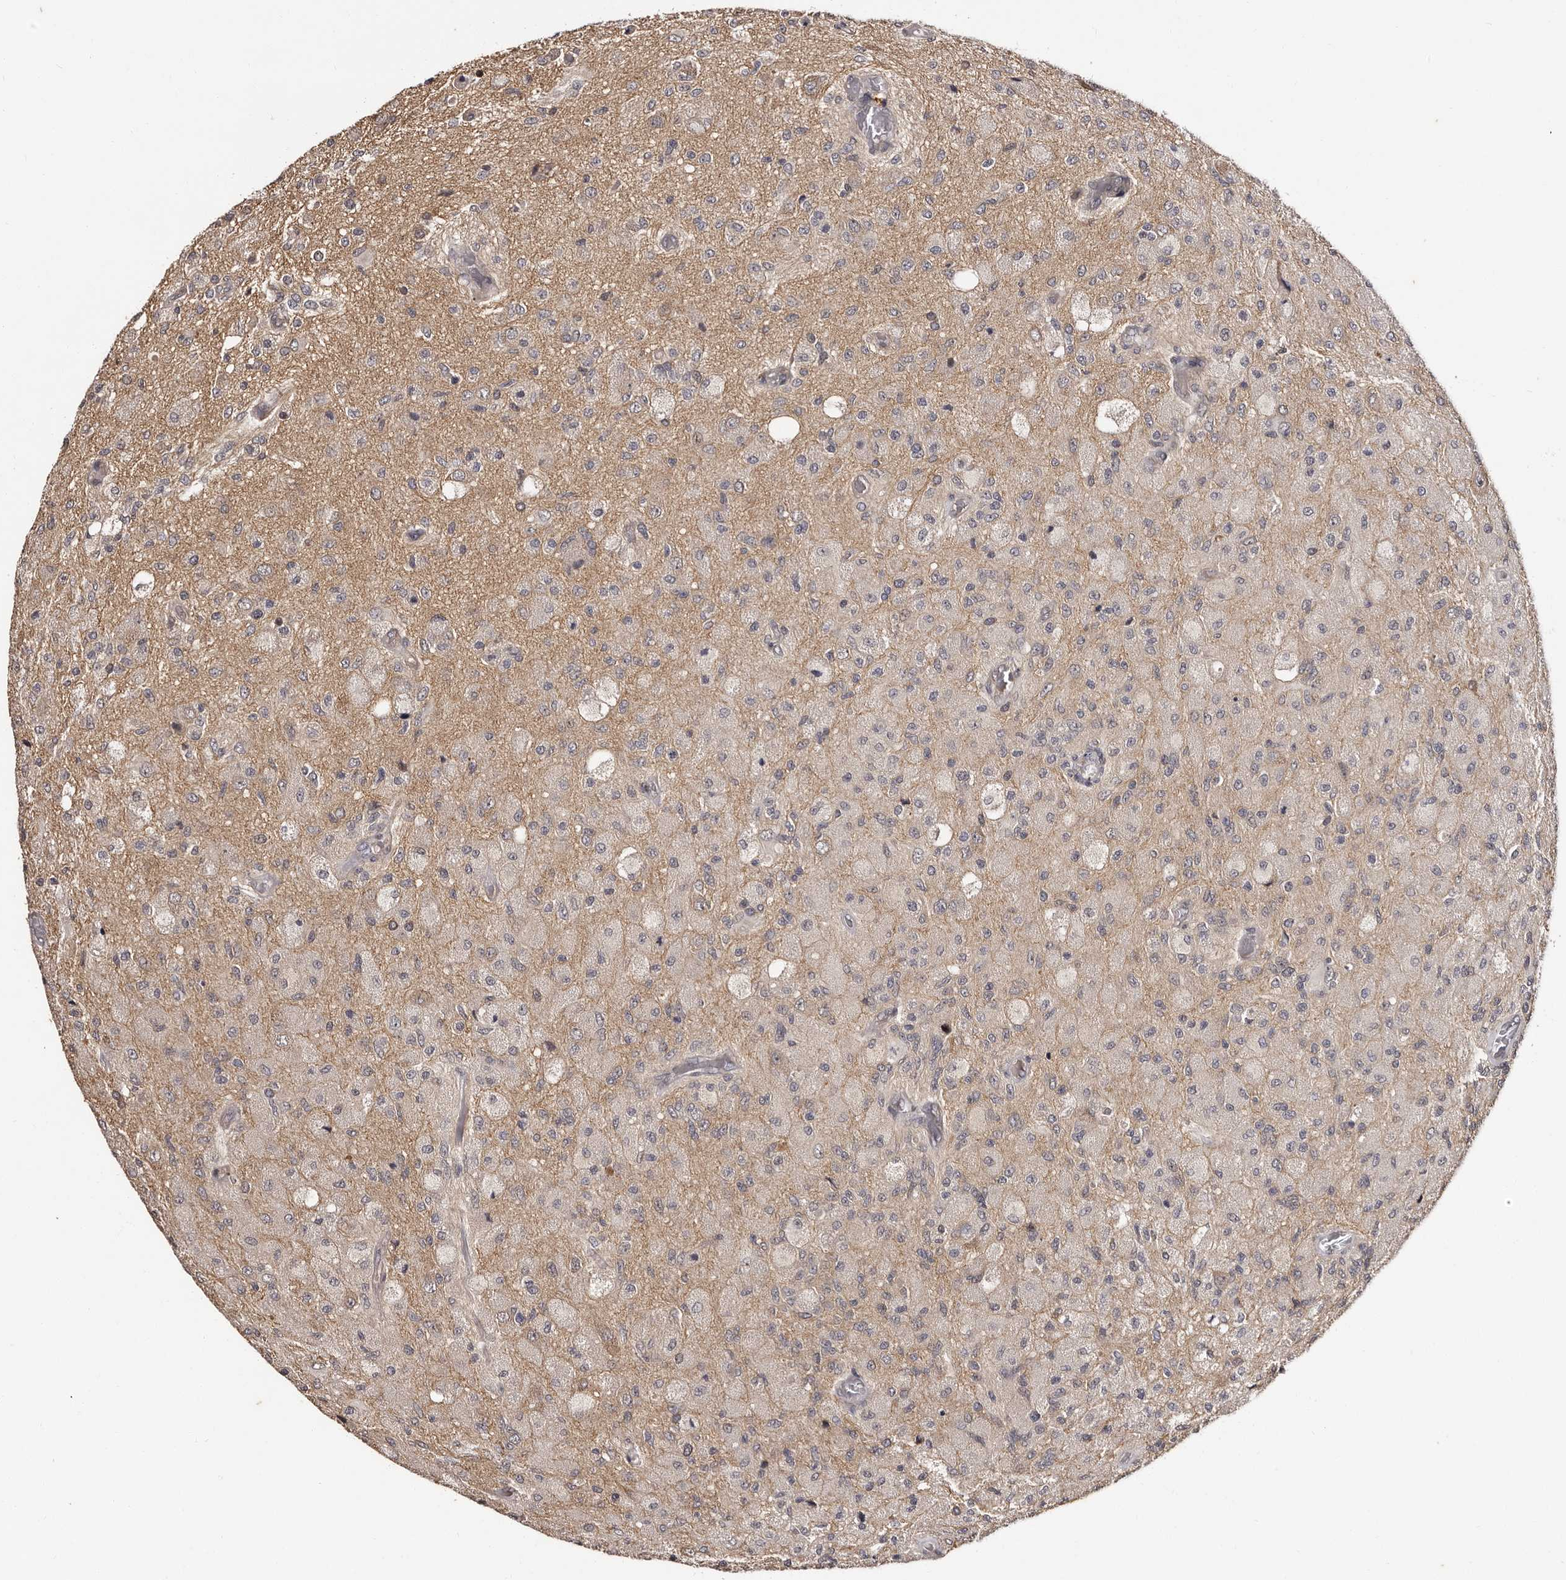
{"staining": {"intensity": "negative", "quantity": "none", "location": "none"}, "tissue": "glioma", "cell_type": "Tumor cells", "image_type": "cancer", "snomed": [{"axis": "morphology", "description": "Normal tissue, NOS"}, {"axis": "morphology", "description": "Glioma, malignant, High grade"}, {"axis": "topography", "description": "Cerebral cortex"}], "caption": "DAB (3,3'-diaminobenzidine) immunohistochemical staining of malignant high-grade glioma exhibits no significant positivity in tumor cells. The staining is performed using DAB brown chromogen with nuclei counter-stained in using hematoxylin.", "gene": "TBC1D22B", "patient": {"sex": "male", "age": 77}}